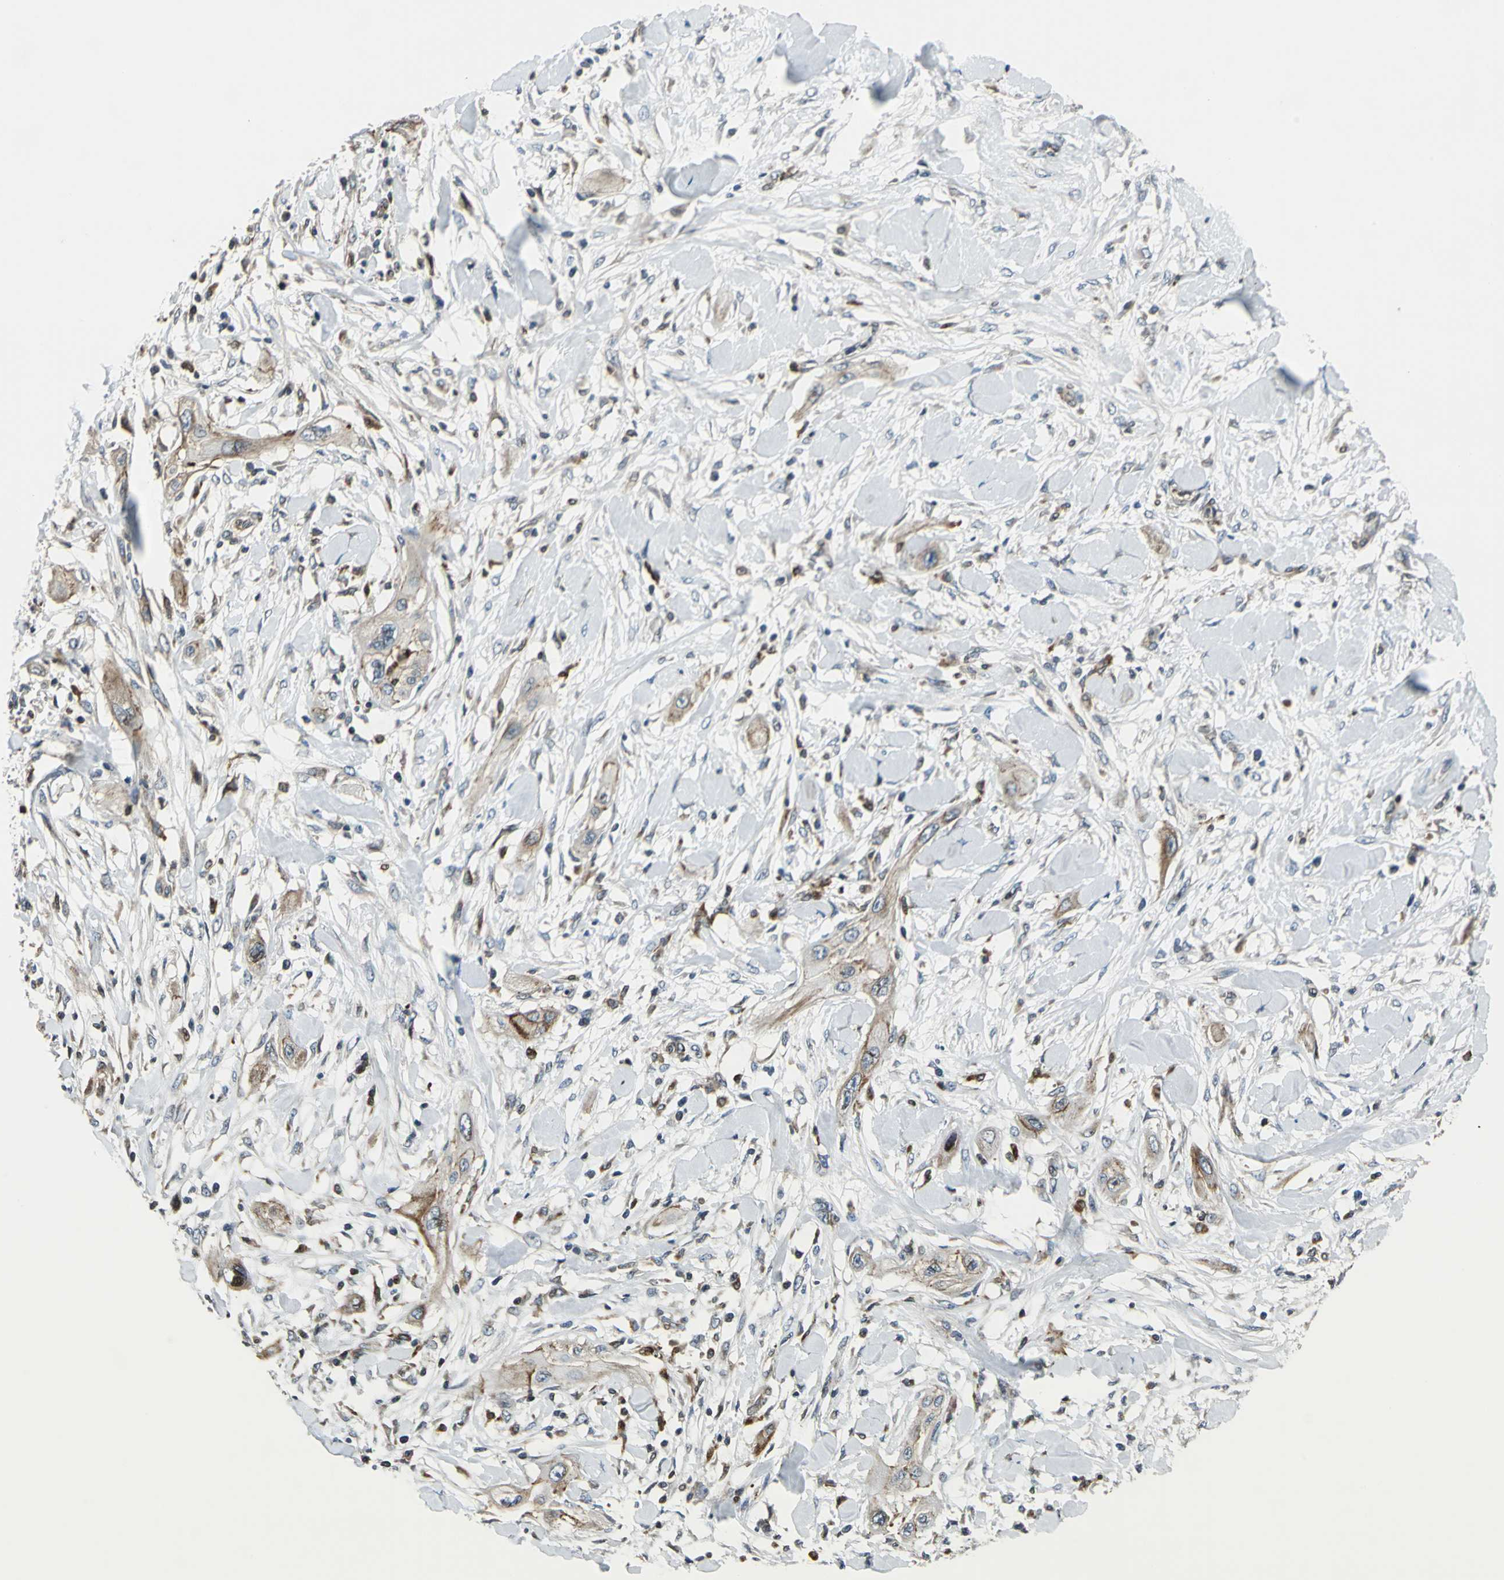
{"staining": {"intensity": "weak", "quantity": ">75%", "location": "cytoplasmic/membranous"}, "tissue": "lung cancer", "cell_type": "Tumor cells", "image_type": "cancer", "snomed": [{"axis": "morphology", "description": "Squamous cell carcinoma, NOS"}, {"axis": "topography", "description": "Lung"}], "caption": "Immunohistochemical staining of human lung squamous cell carcinoma reveals low levels of weak cytoplasmic/membranous protein staining in about >75% of tumor cells.", "gene": "HTATIP2", "patient": {"sex": "female", "age": 47}}